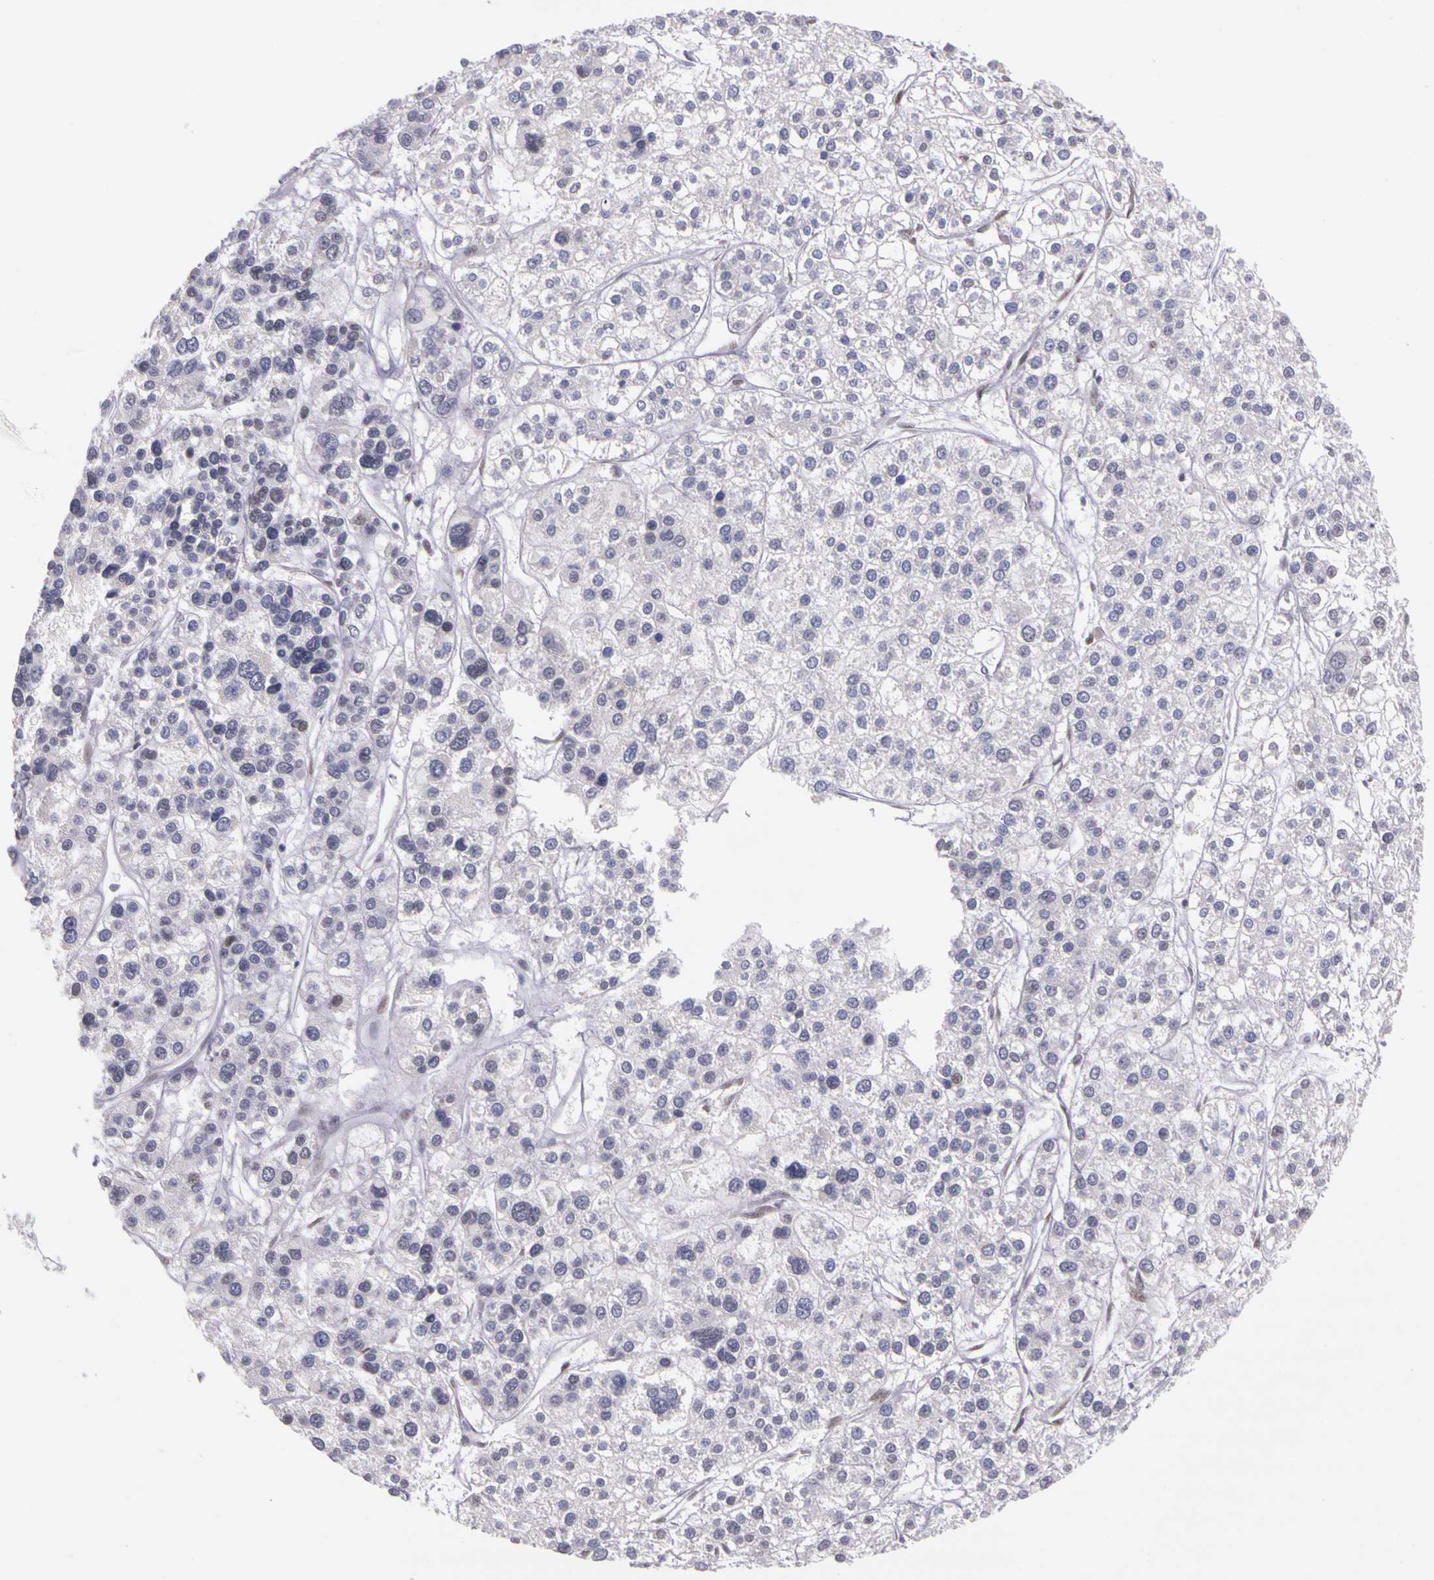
{"staining": {"intensity": "weak", "quantity": "<25%", "location": "nuclear"}, "tissue": "liver cancer", "cell_type": "Tumor cells", "image_type": "cancer", "snomed": [{"axis": "morphology", "description": "Carcinoma, Hepatocellular, NOS"}, {"axis": "topography", "description": "Liver"}], "caption": "Immunohistochemical staining of human liver cancer exhibits no significant expression in tumor cells.", "gene": "WDR13", "patient": {"sex": "female", "age": 85}}